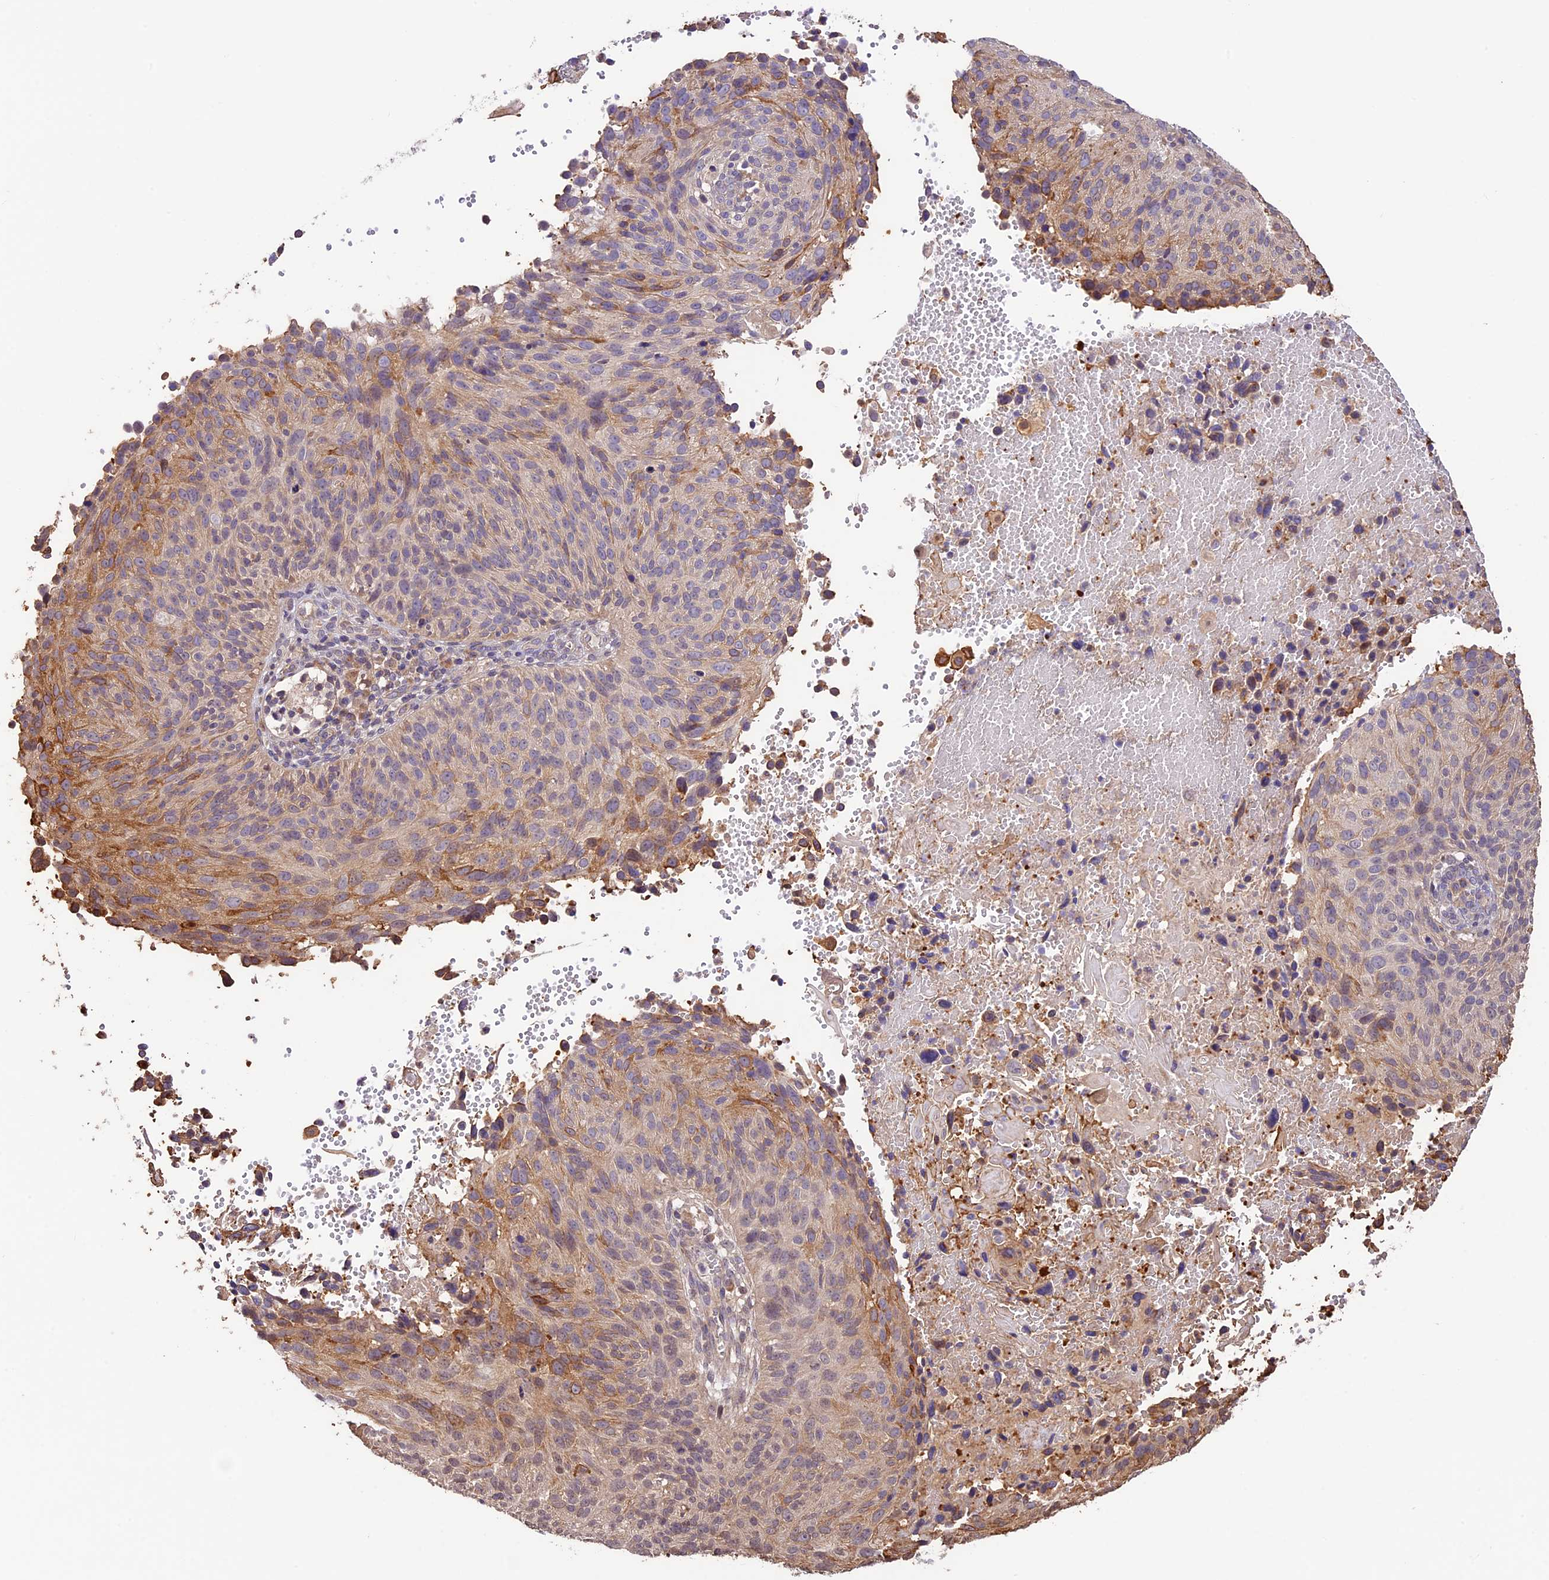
{"staining": {"intensity": "moderate", "quantity": "25%-75%", "location": "cytoplasmic/membranous"}, "tissue": "cervical cancer", "cell_type": "Tumor cells", "image_type": "cancer", "snomed": [{"axis": "morphology", "description": "Squamous cell carcinoma, NOS"}, {"axis": "topography", "description": "Cervix"}], "caption": "Protein expression analysis of human cervical cancer reveals moderate cytoplasmic/membranous staining in about 25%-75% of tumor cells.", "gene": "BCAS4", "patient": {"sex": "female", "age": 74}}